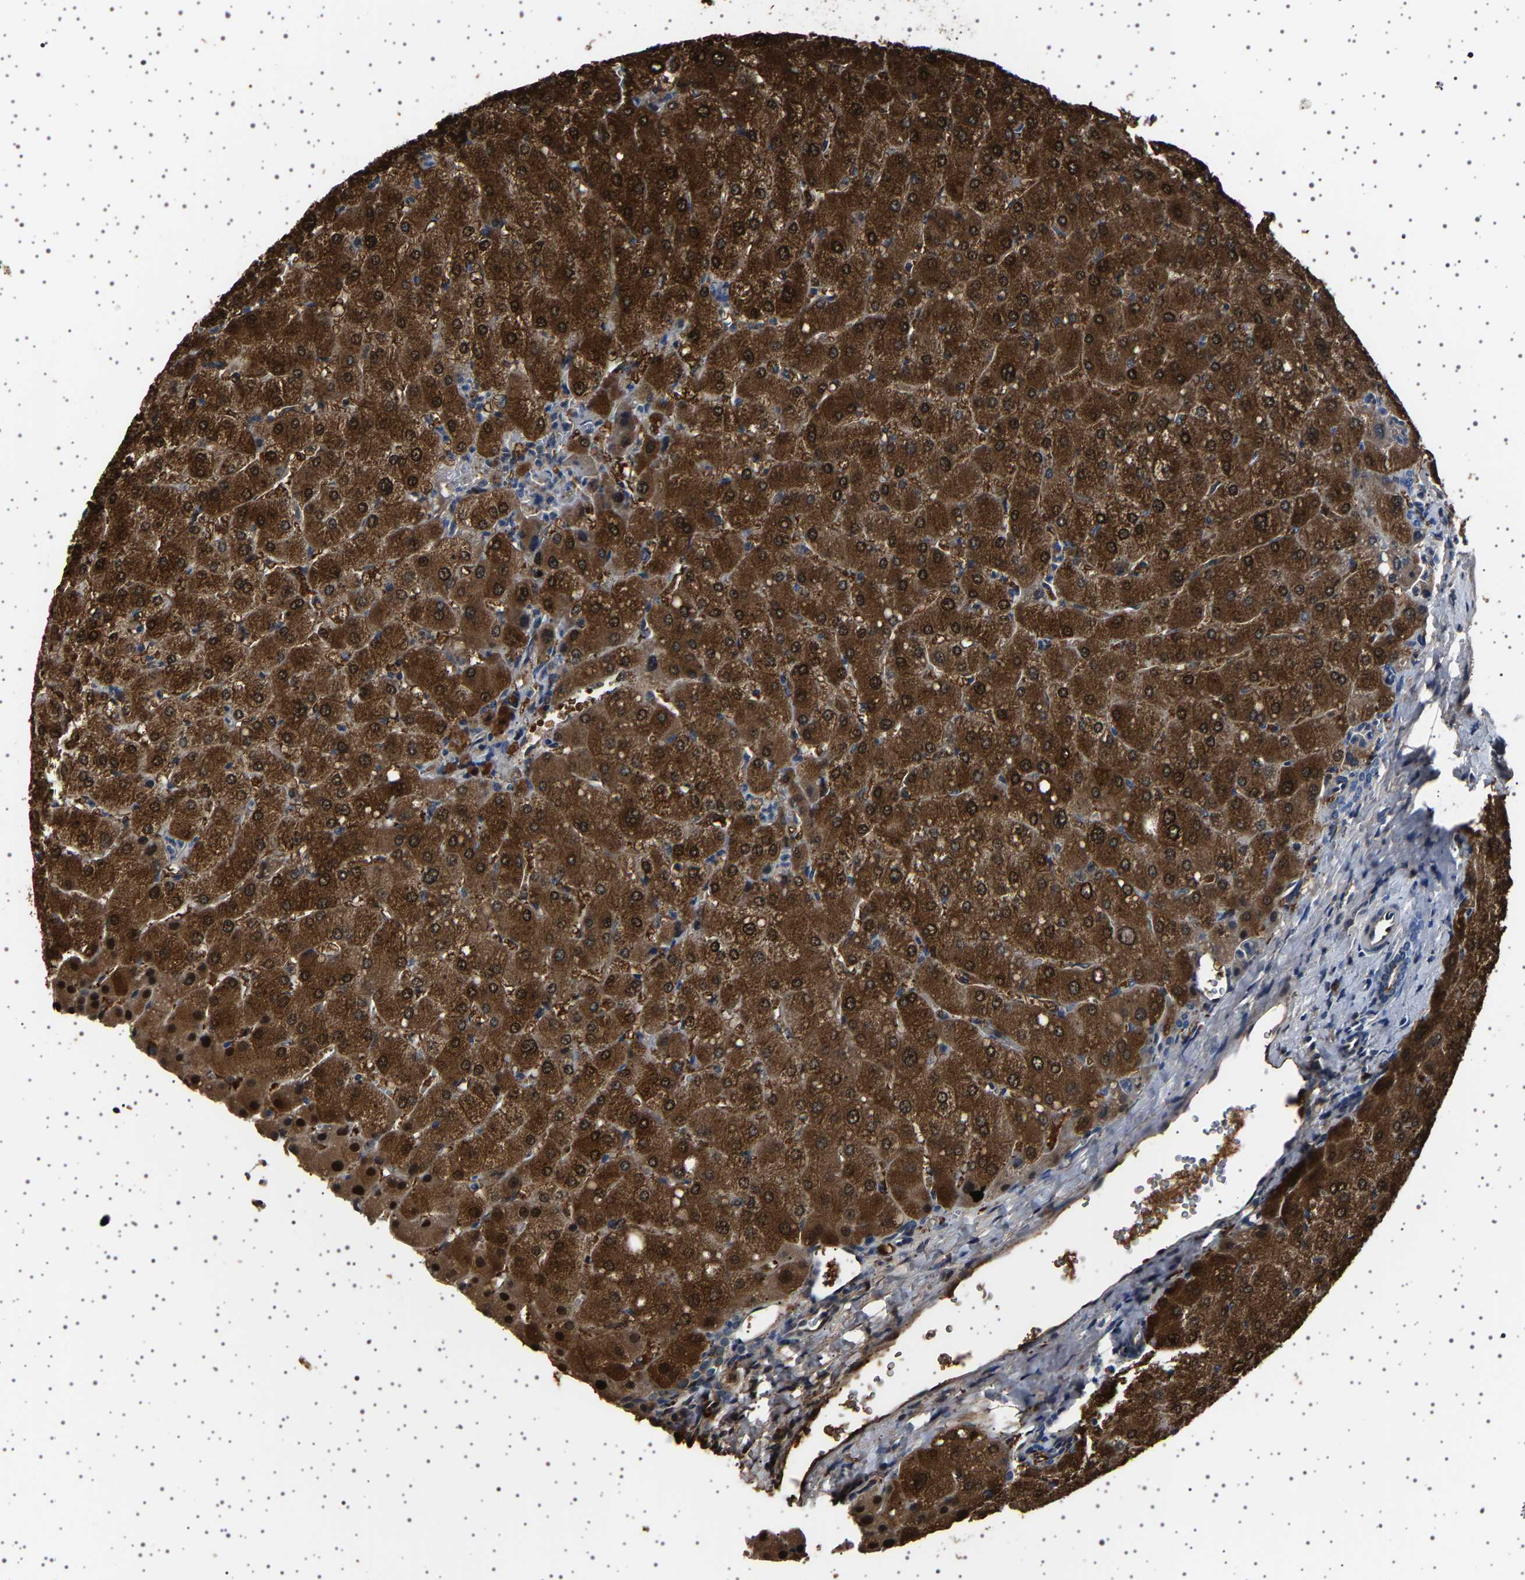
{"staining": {"intensity": "weak", "quantity": "<25%", "location": "cytoplasmic/membranous"}, "tissue": "liver", "cell_type": "Cholangiocytes", "image_type": "normal", "snomed": [{"axis": "morphology", "description": "Normal tissue, NOS"}, {"axis": "topography", "description": "Liver"}], "caption": "IHC of unremarkable human liver demonstrates no staining in cholangiocytes. The staining was performed using DAB (3,3'-diaminobenzidine) to visualize the protein expression in brown, while the nuclei were stained in blue with hematoxylin (Magnification: 20x).", "gene": "IL10RB", "patient": {"sex": "male", "age": 55}}